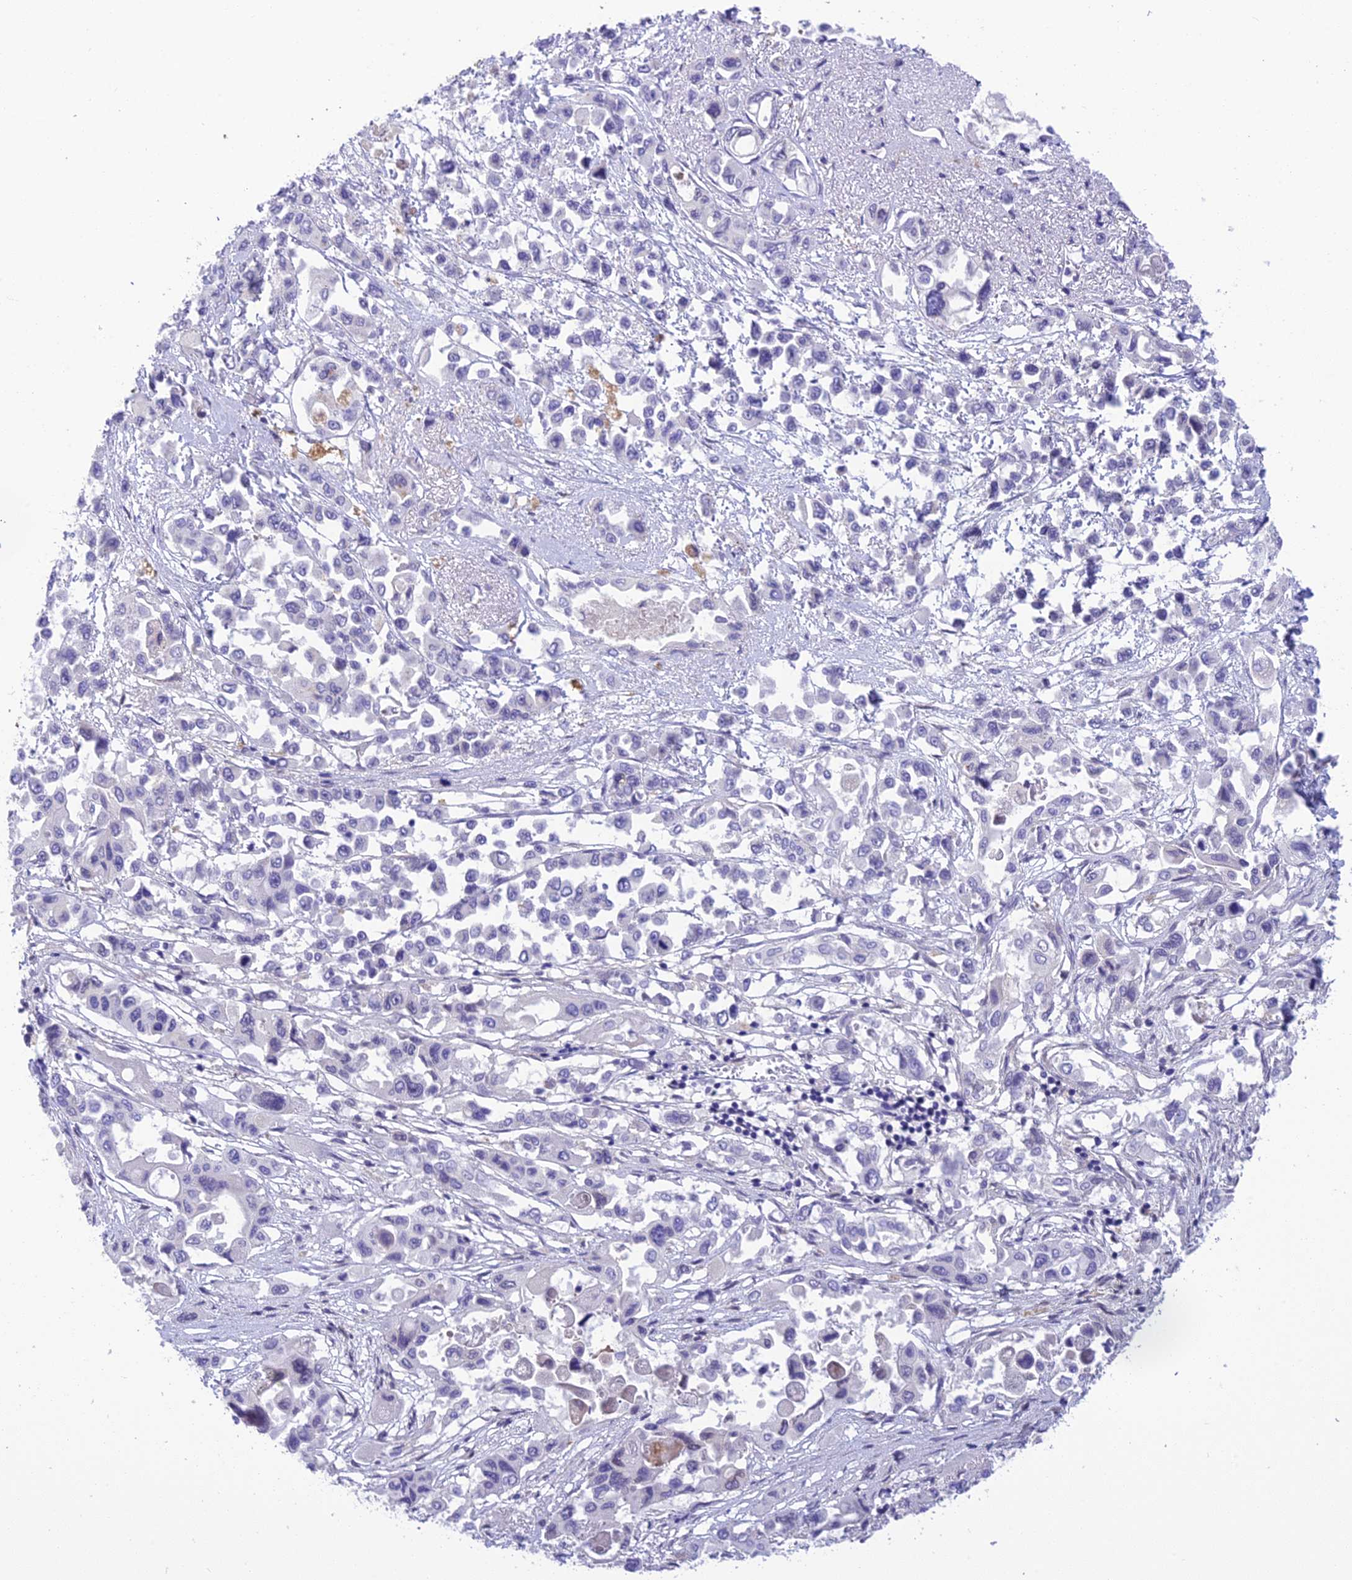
{"staining": {"intensity": "negative", "quantity": "none", "location": "none"}, "tissue": "pancreatic cancer", "cell_type": "Tumor cells", "image_type": "cancer", "snomed": [{"axis": "morphology", "description": "Adenocarcinoma, NOS"}, {"axis": "topography", "description": "Pancreas"}], "caption": "IHC photomicrograph of human pancreatic cancer (adenocarcinoma) stained for a protein (brown), which shows no expression in tumor cells.", "gene": "BMT2", "patient": {"sex": "male", "age": 92}}